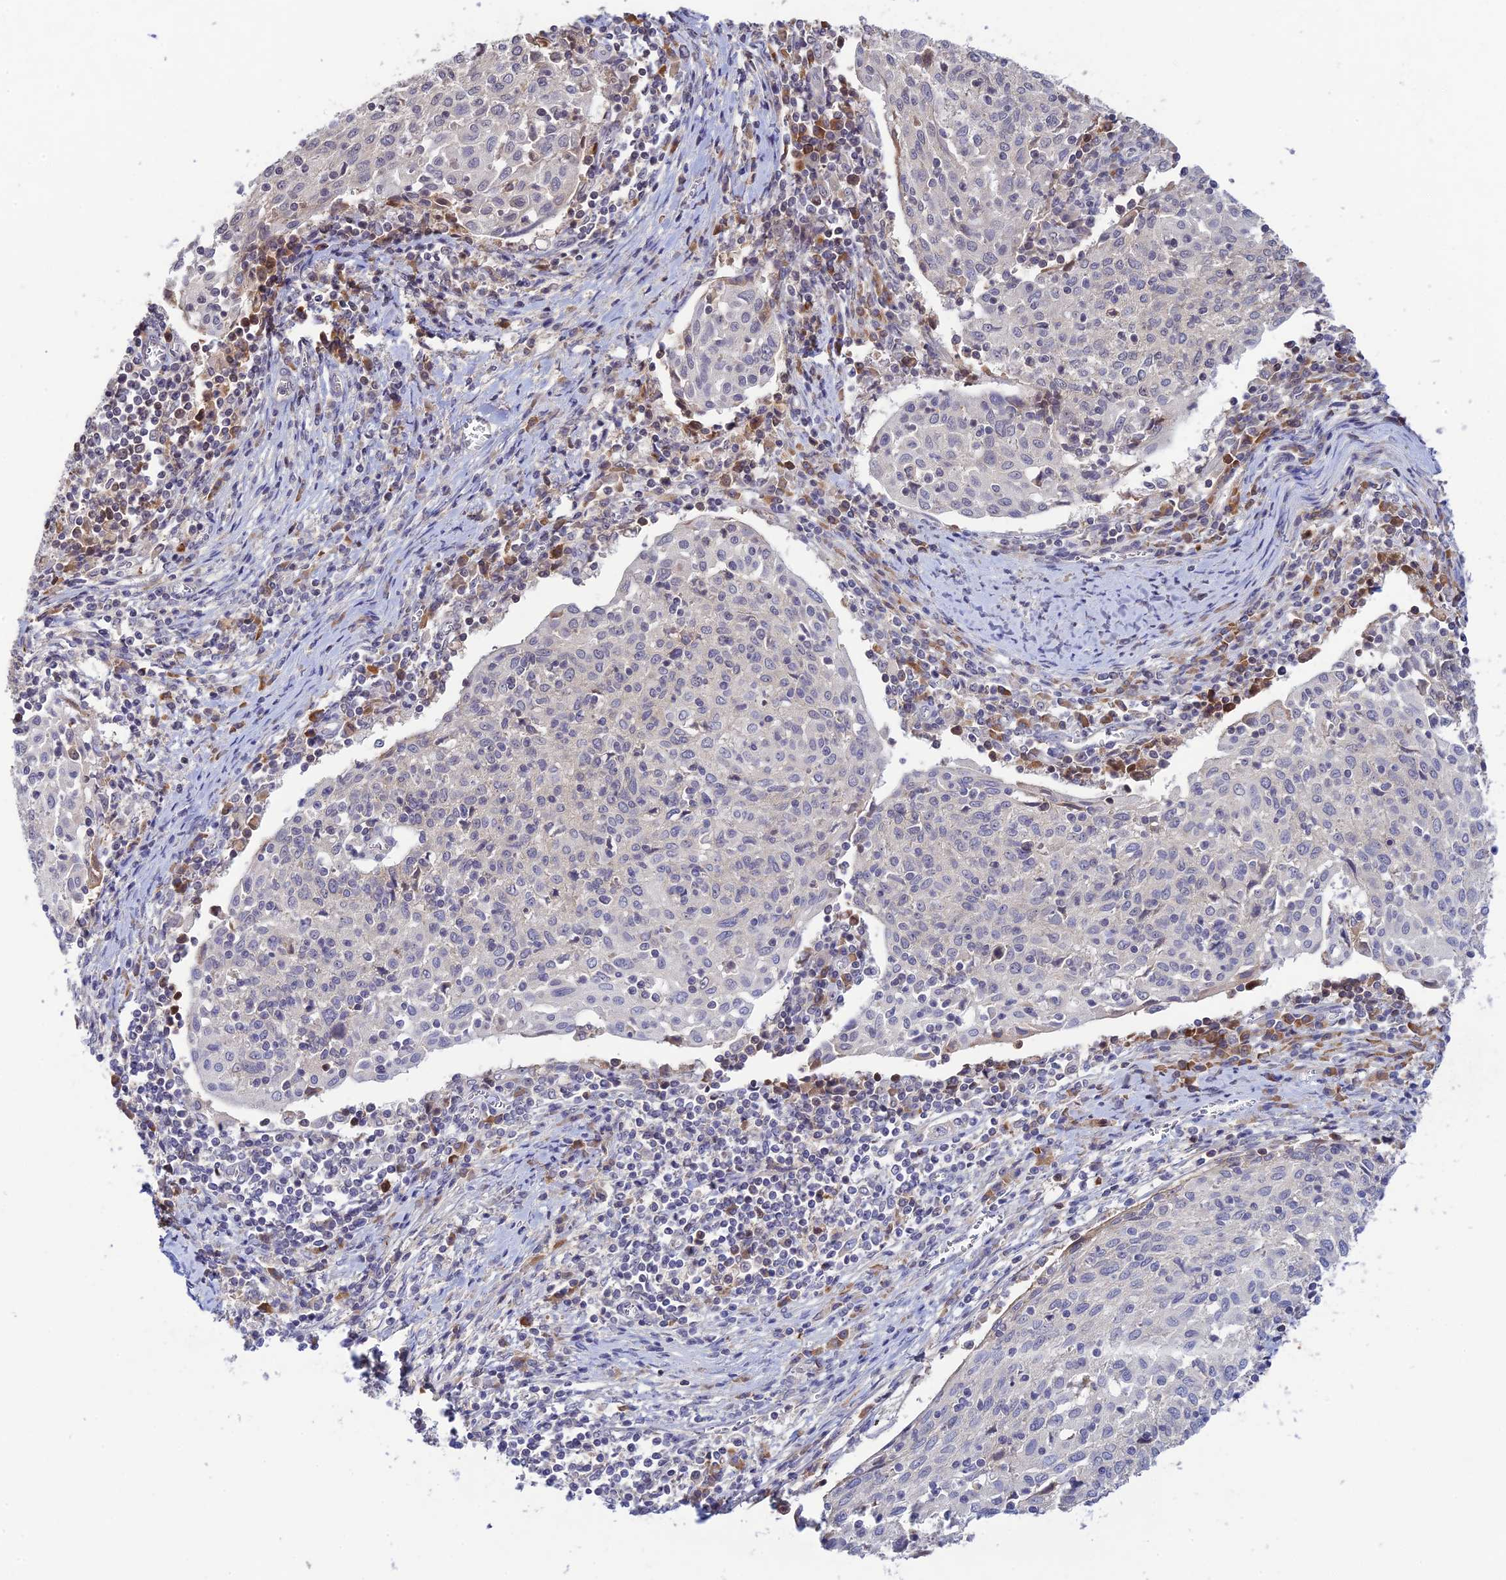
{"staining": {"intensity": "negative", "quantity": "none", "location": "none"}, "tissue": "cervical cancer", "cell_type": "Tumor cells", "image_type": "cancer", "snomed": [{"axis": "morphology", "description": "Squamous cell carcinoma, NOS"}, {"axis": "topography", "description": "Cervix"}], "caption": "The micrograph displays no staining of tumor cells in cervical cancer (squamous cell carcinoma).", "gene": "CHST5", "patient": {"sex": "female", "age": 52}}